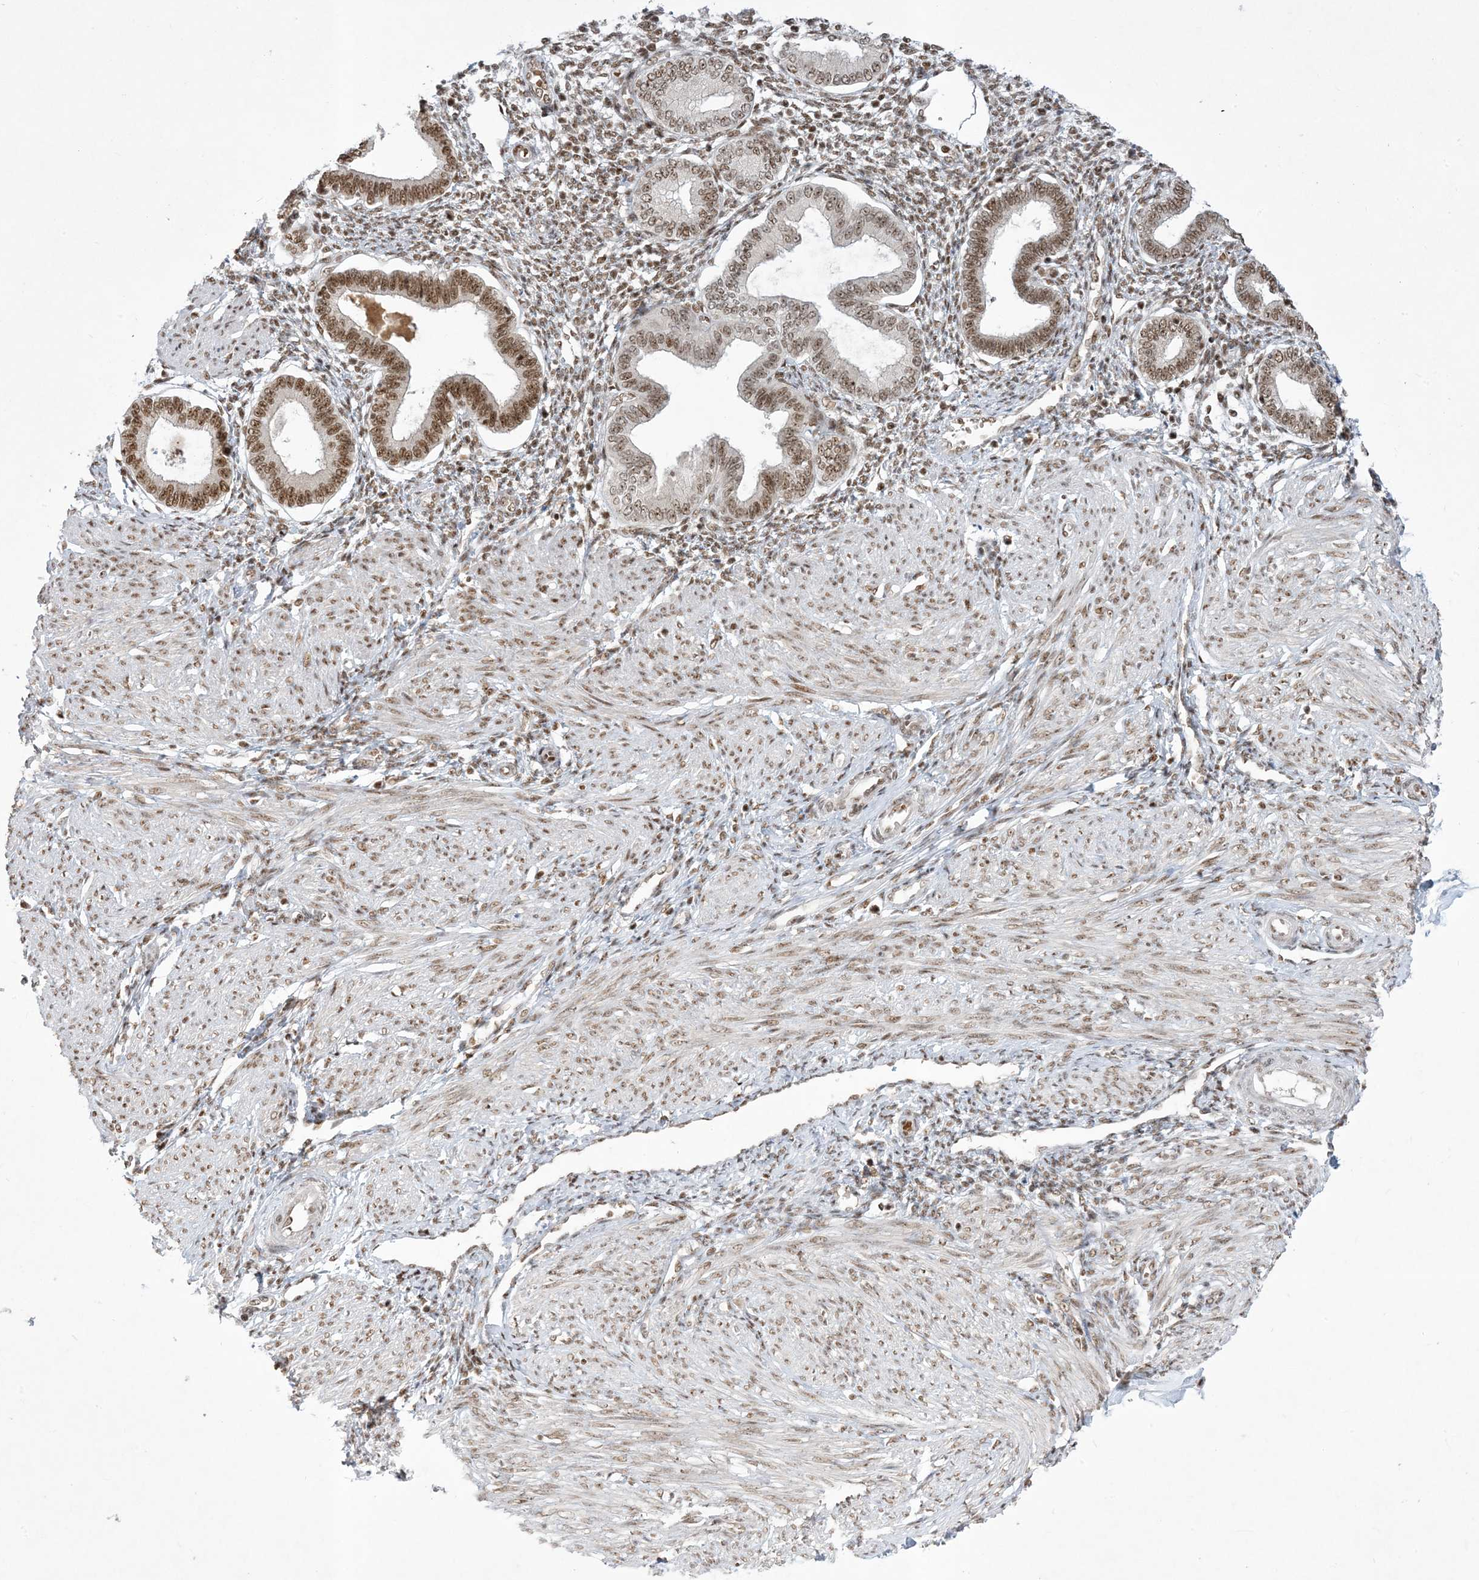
{"staining": {"intensity": "moderate", "quantity": ">75%", "location": "nuclear"}, "tissue": "endometrium", "cell_type": "Cells in endometrial stroma", "image_type": "normal", "snomed": [{"axis": "morphology", "description": "Normal tissue, NOS"}, {"axis": "topography", "description": "Endometrium"}], "caption": "Immunohistochemical staining of unremarkable human endometrium exhibits moderate nuclear protein positivity in about >75% of cells in endometrial stroma.", "gene": "PPIL2", "patient": {"sex": "female", "age": 53}}